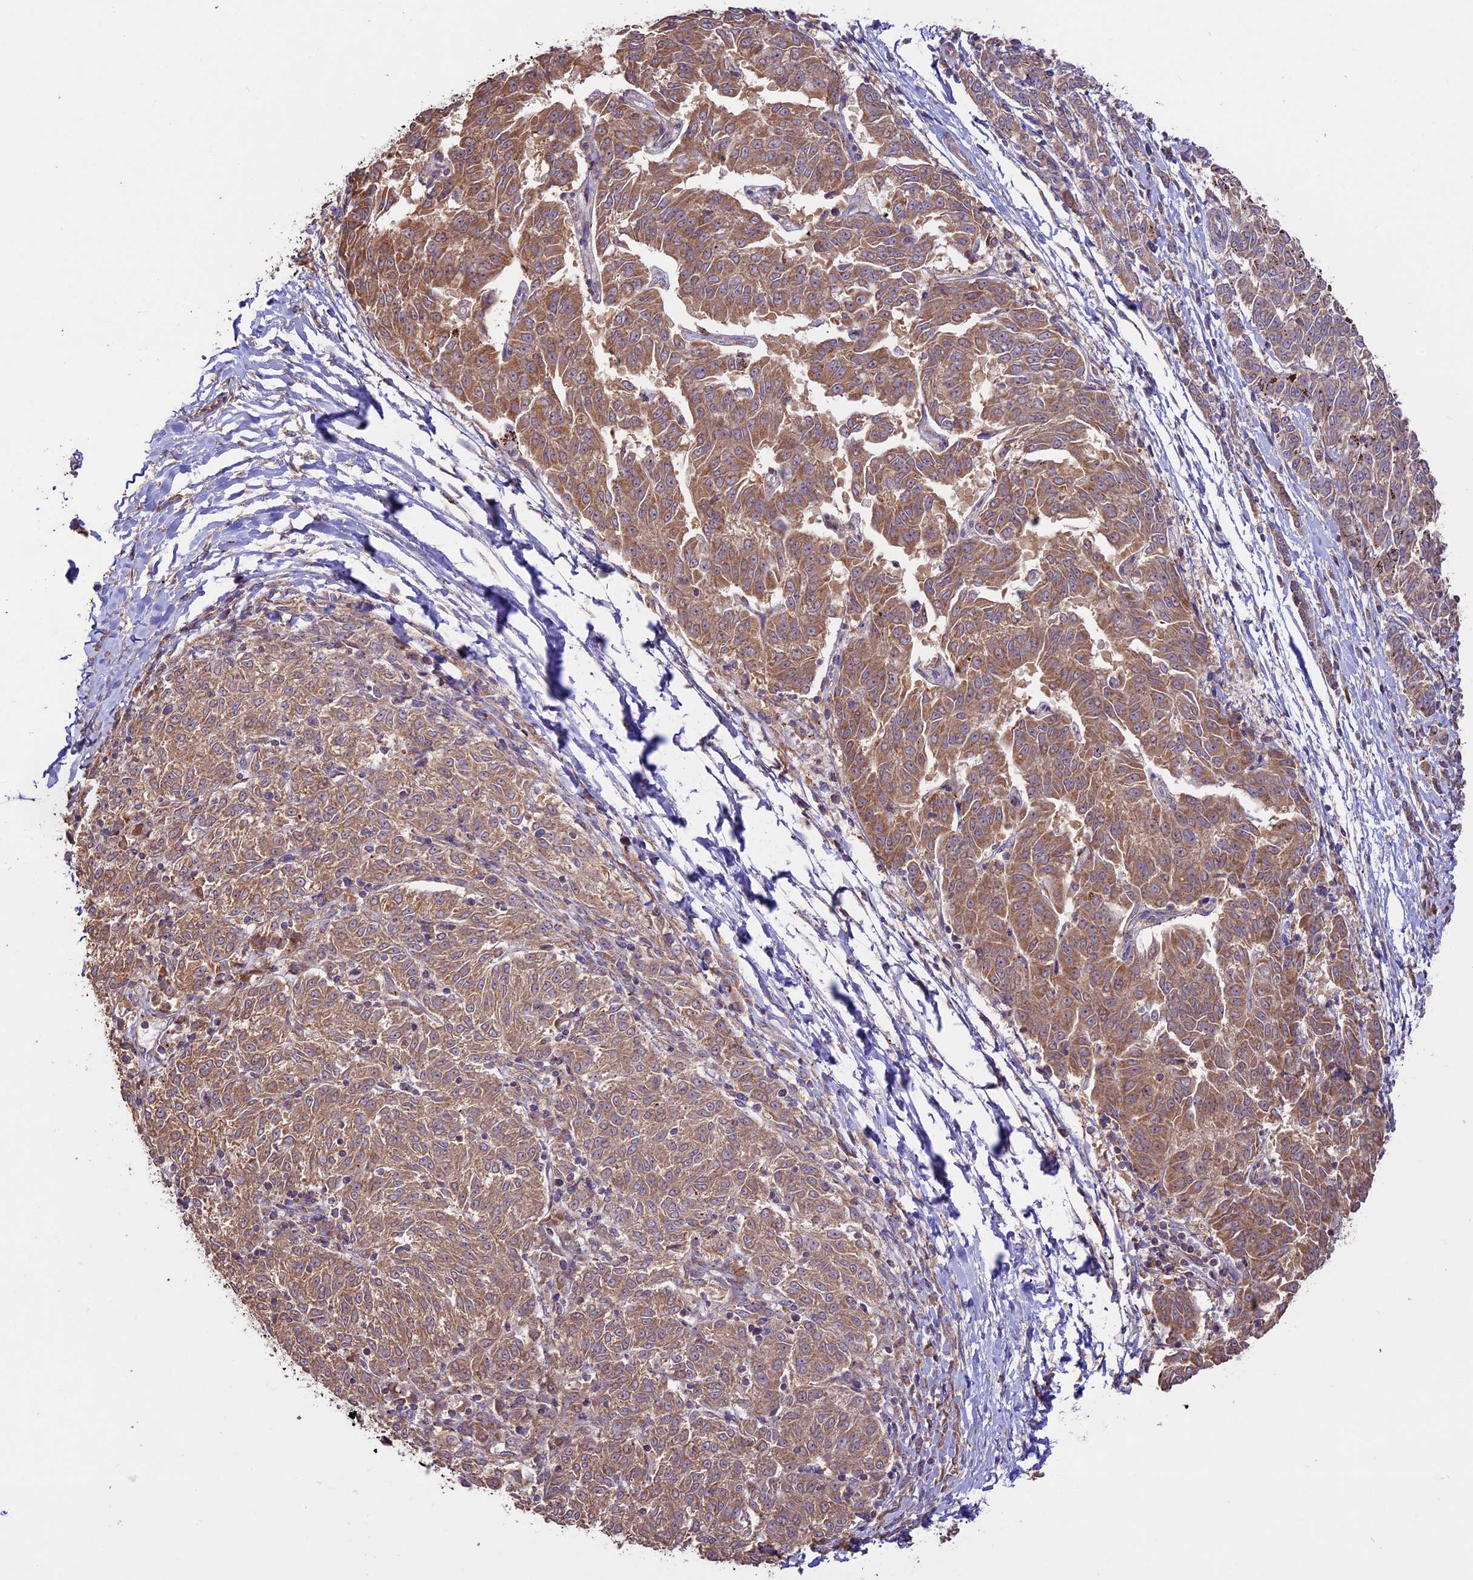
{"staining": {"intensity": "moderate", "quantity": ">75%", "location": "cytoplasmic/membranous"}, "tissue": "melanoma", "cell_type": "Tumor cells", "image_type": "cancer", "snomed": [{"axis": "morphology", "description": "Malignant melanoma, NOS"}, {"axis": "topography", "description": "Skin"}], "caption": "Melanoma stained for a protein reveals moderate cytoplasmic/membranous positivity in tumor cells. (brown staining indicates protein expression, while blue staining denotes nuclei).", "gene": "BCAS4", "patient": {"sex": "female", "age": 72}}